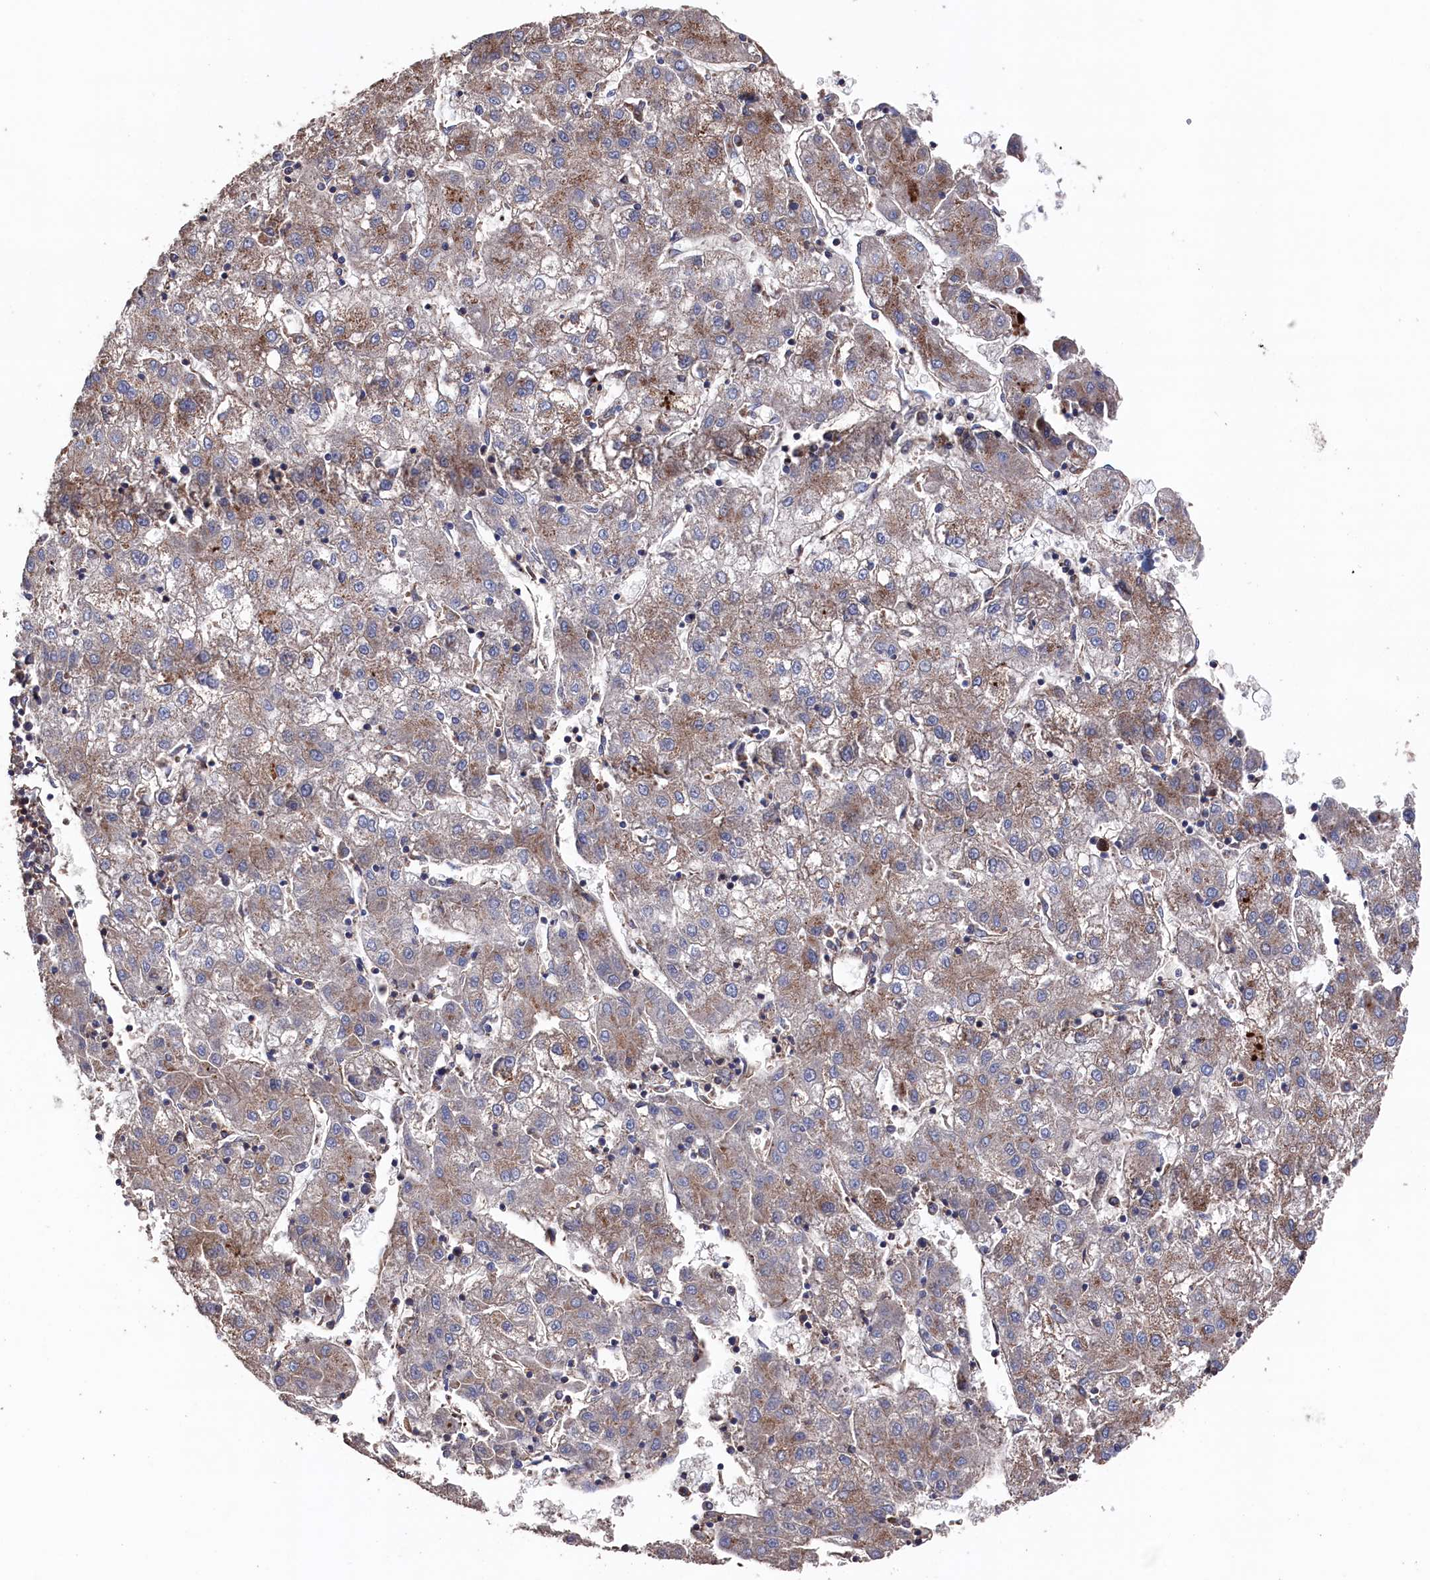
{"staining": {"intensity": "weak", "quantity": ">75%", "location": "cytoplasmic/membranous"}, "tissue": "liver cancer", "cell_type": "Tumor cells", "image_type": "cancer", "snomed": [{"axis": "morphology", "description": "Carcinoma, Hepatocellular, NOS"}, {"axis": "topography", "description": "Liver"}], "caption": "Immunohistochemical staining of human liver cancer (hepatocellular carcinoma) displays weak cytoplasmic/membranous protein expression in approximately >75% of tumor cells.", "gene": "PRRC1", "patient": {"sex": "male", "age": 72}}